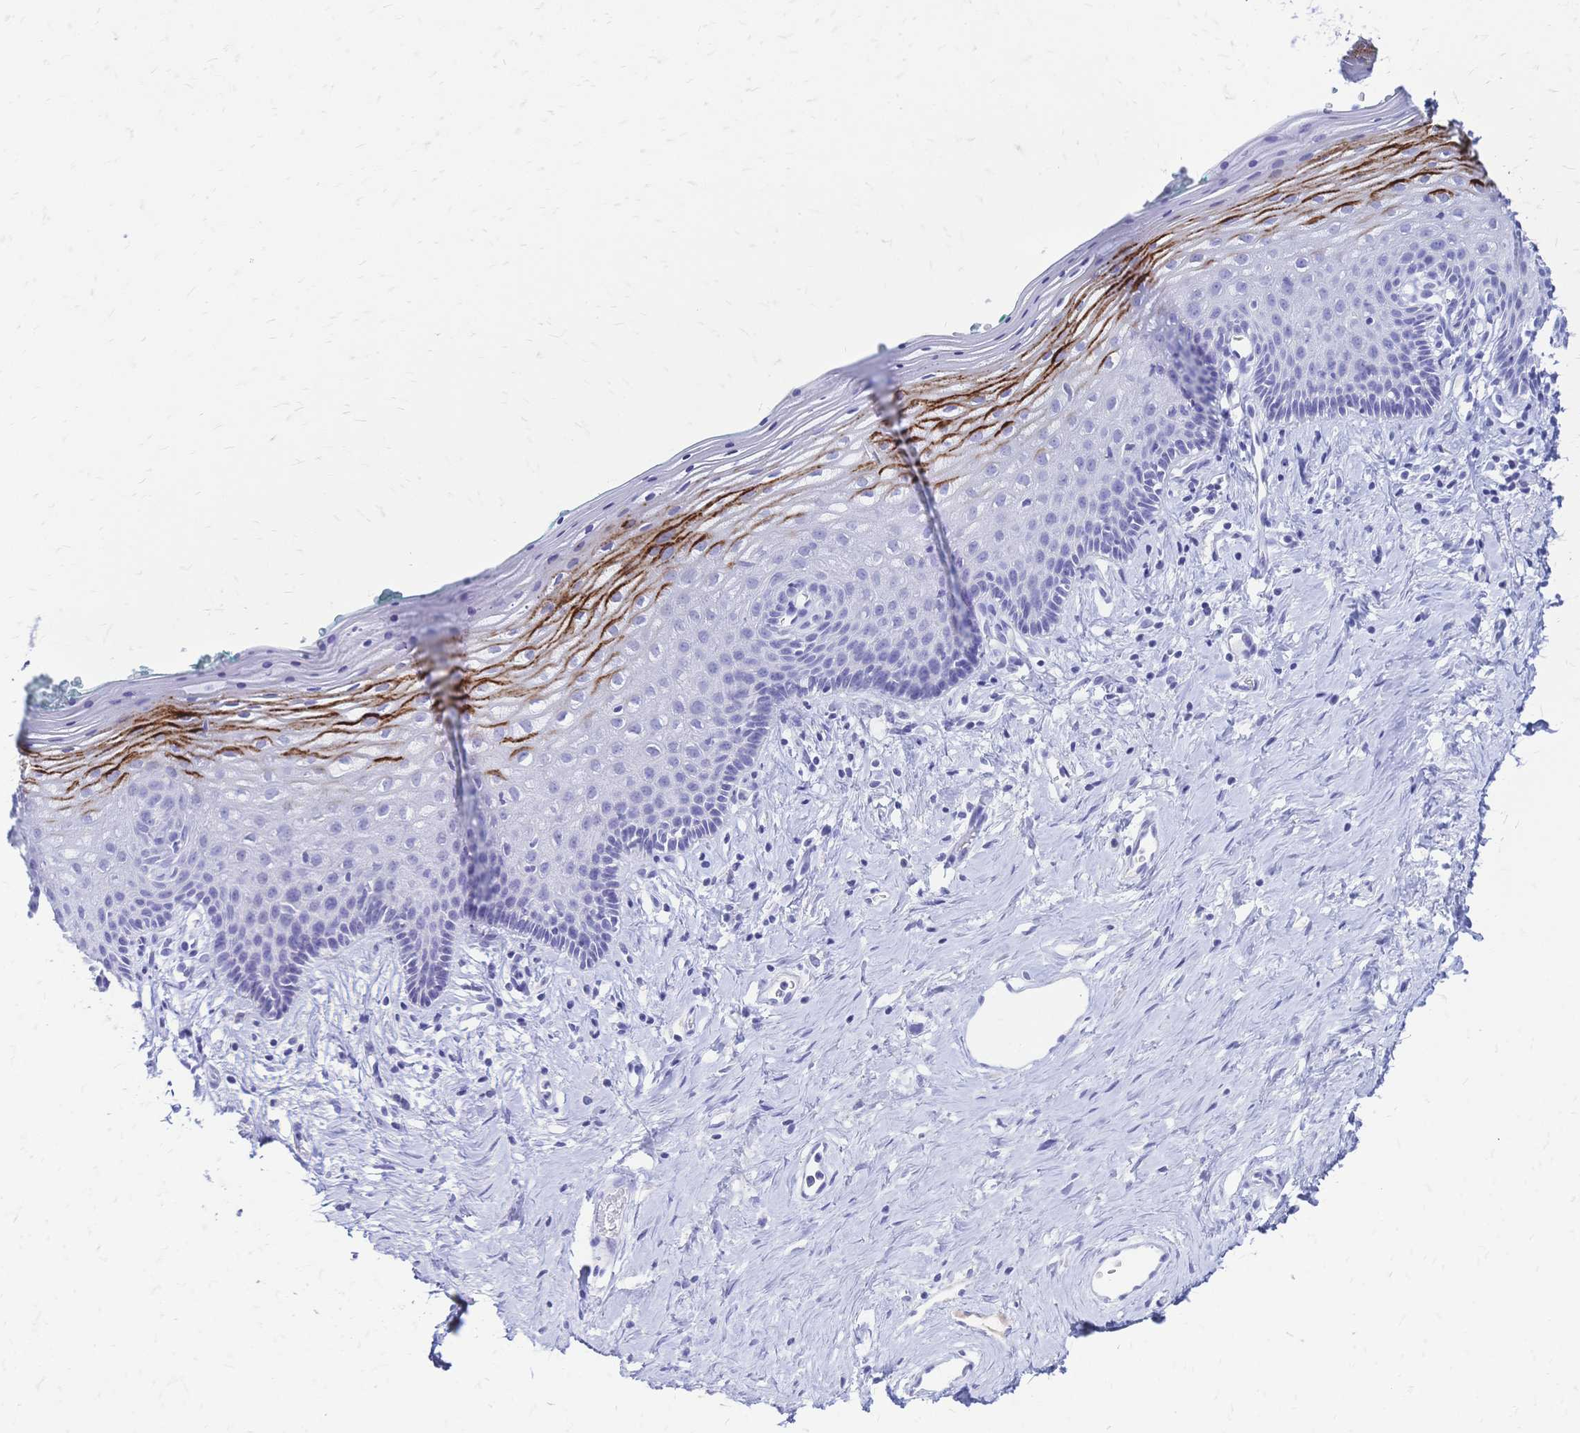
{"staining": {"intensity": "strong", "quantity": "<25%", "location": "cytoplasmic/membranous"}, "tissue": "vagina", "cell_type": "Squamous epithelial cells", "image_type": "normal", "snomed": [{"axis": "morphology", "description": "Normal tissue, NOS"}, {"axis": "topography", "description": "Vagina"}], "caption": "A medium amount of strong cytoplasmic/membranous expression is seen in about <25% of squamous epithelial cells in unremarkable vagina.", "gene": "FA2H", "patient": {"sex": "female", "age": 42}}